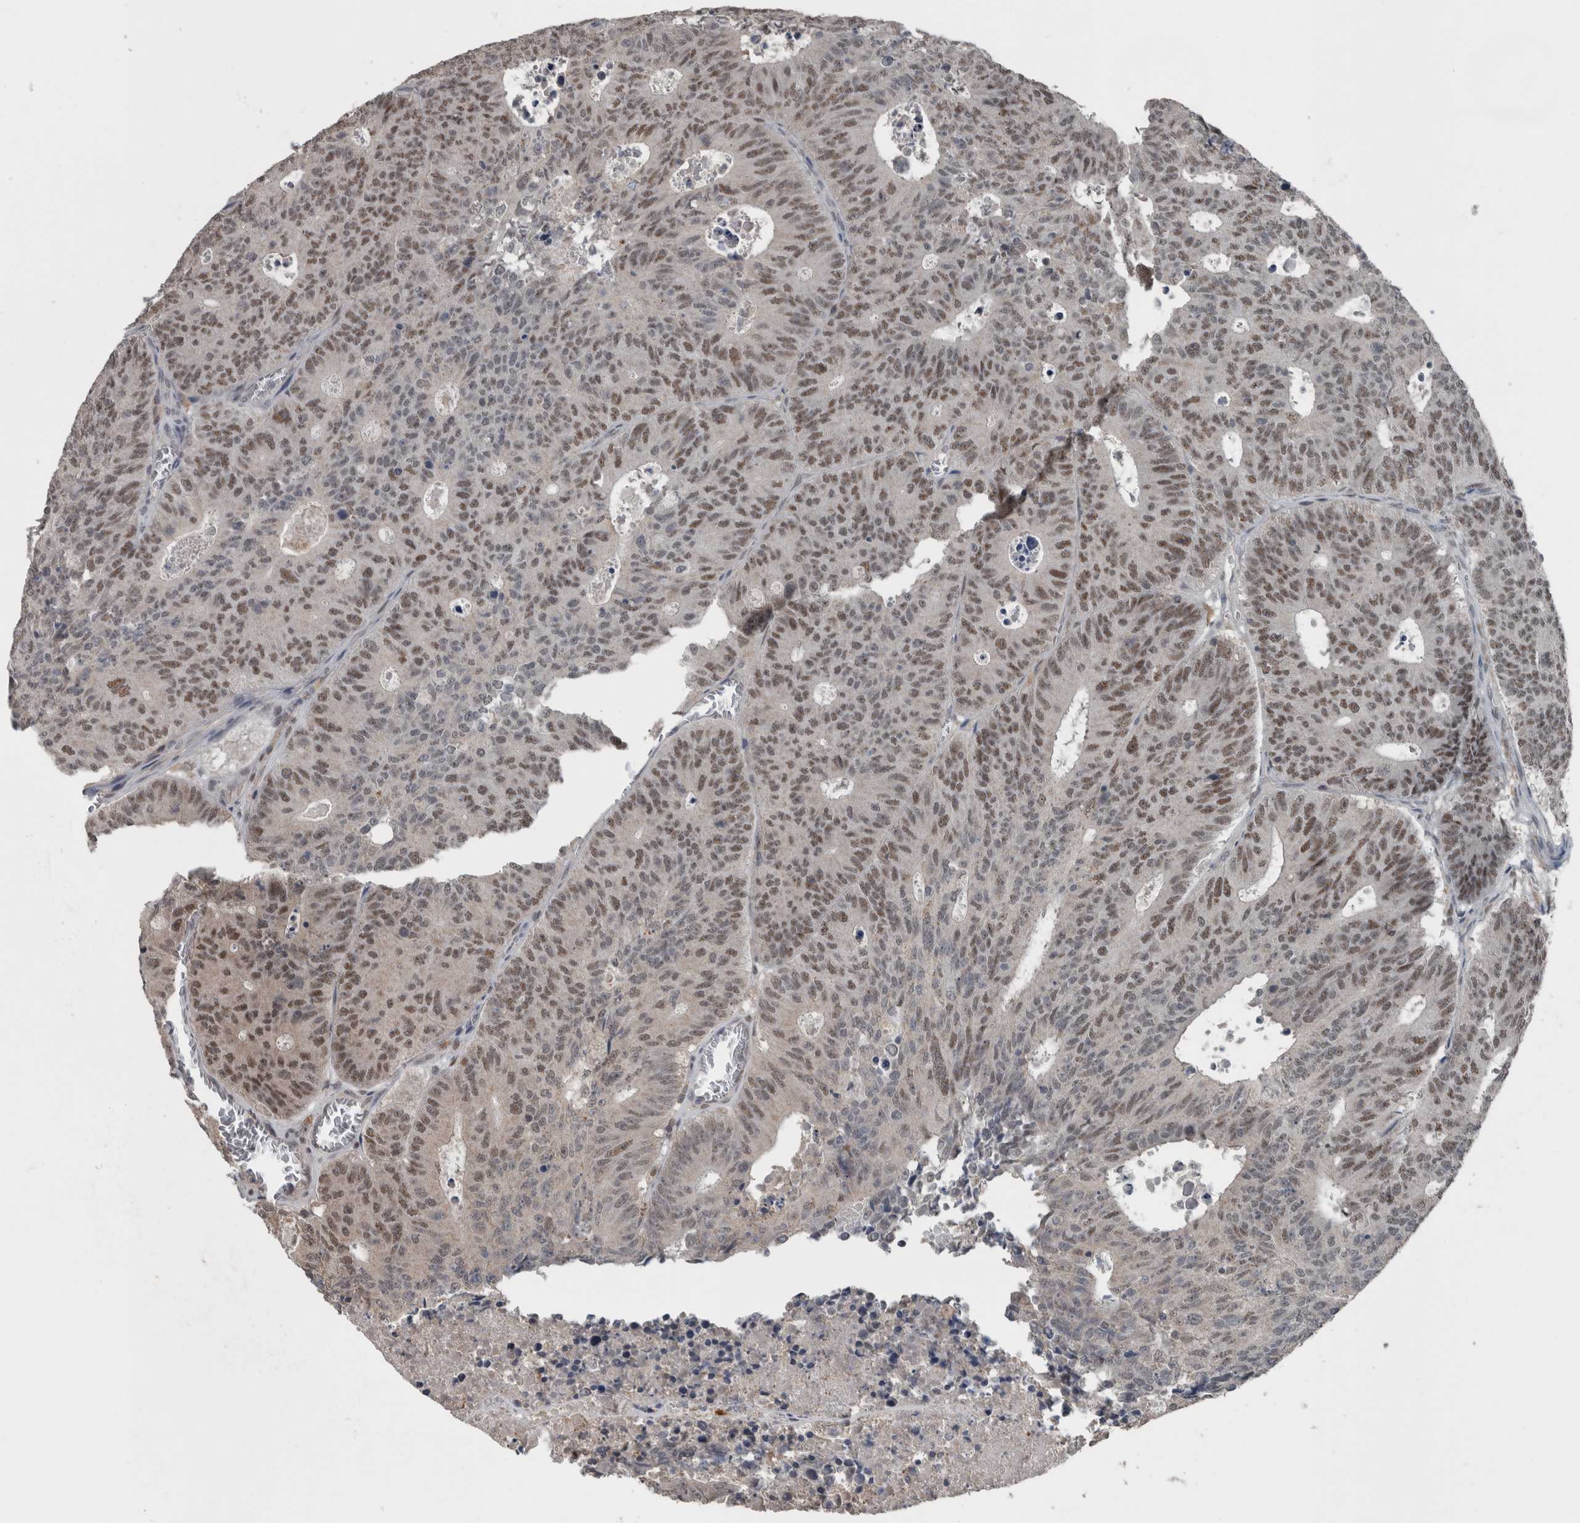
{"staining": {"intensity": "moderate", "quantity": ">75%", "location": "nuclear"}, "tissue": "colorectal cancer", "cell_type": "Tumor cells", "image_type": "cancer", "snomed": [{"axis": "morphology", "description": "Adenocarcinoma, NOS"}, {"axis": "topography", "description": "Colon"}], "caption": "Approximately >75% of tumor cells in human adenocarcinoma (colorectal) show moderate nuclear protein expression as visualized by brown immunohistochemical staining.", "gene": "ZBTB21", "patient": {"sex": "male", "age": 87}}